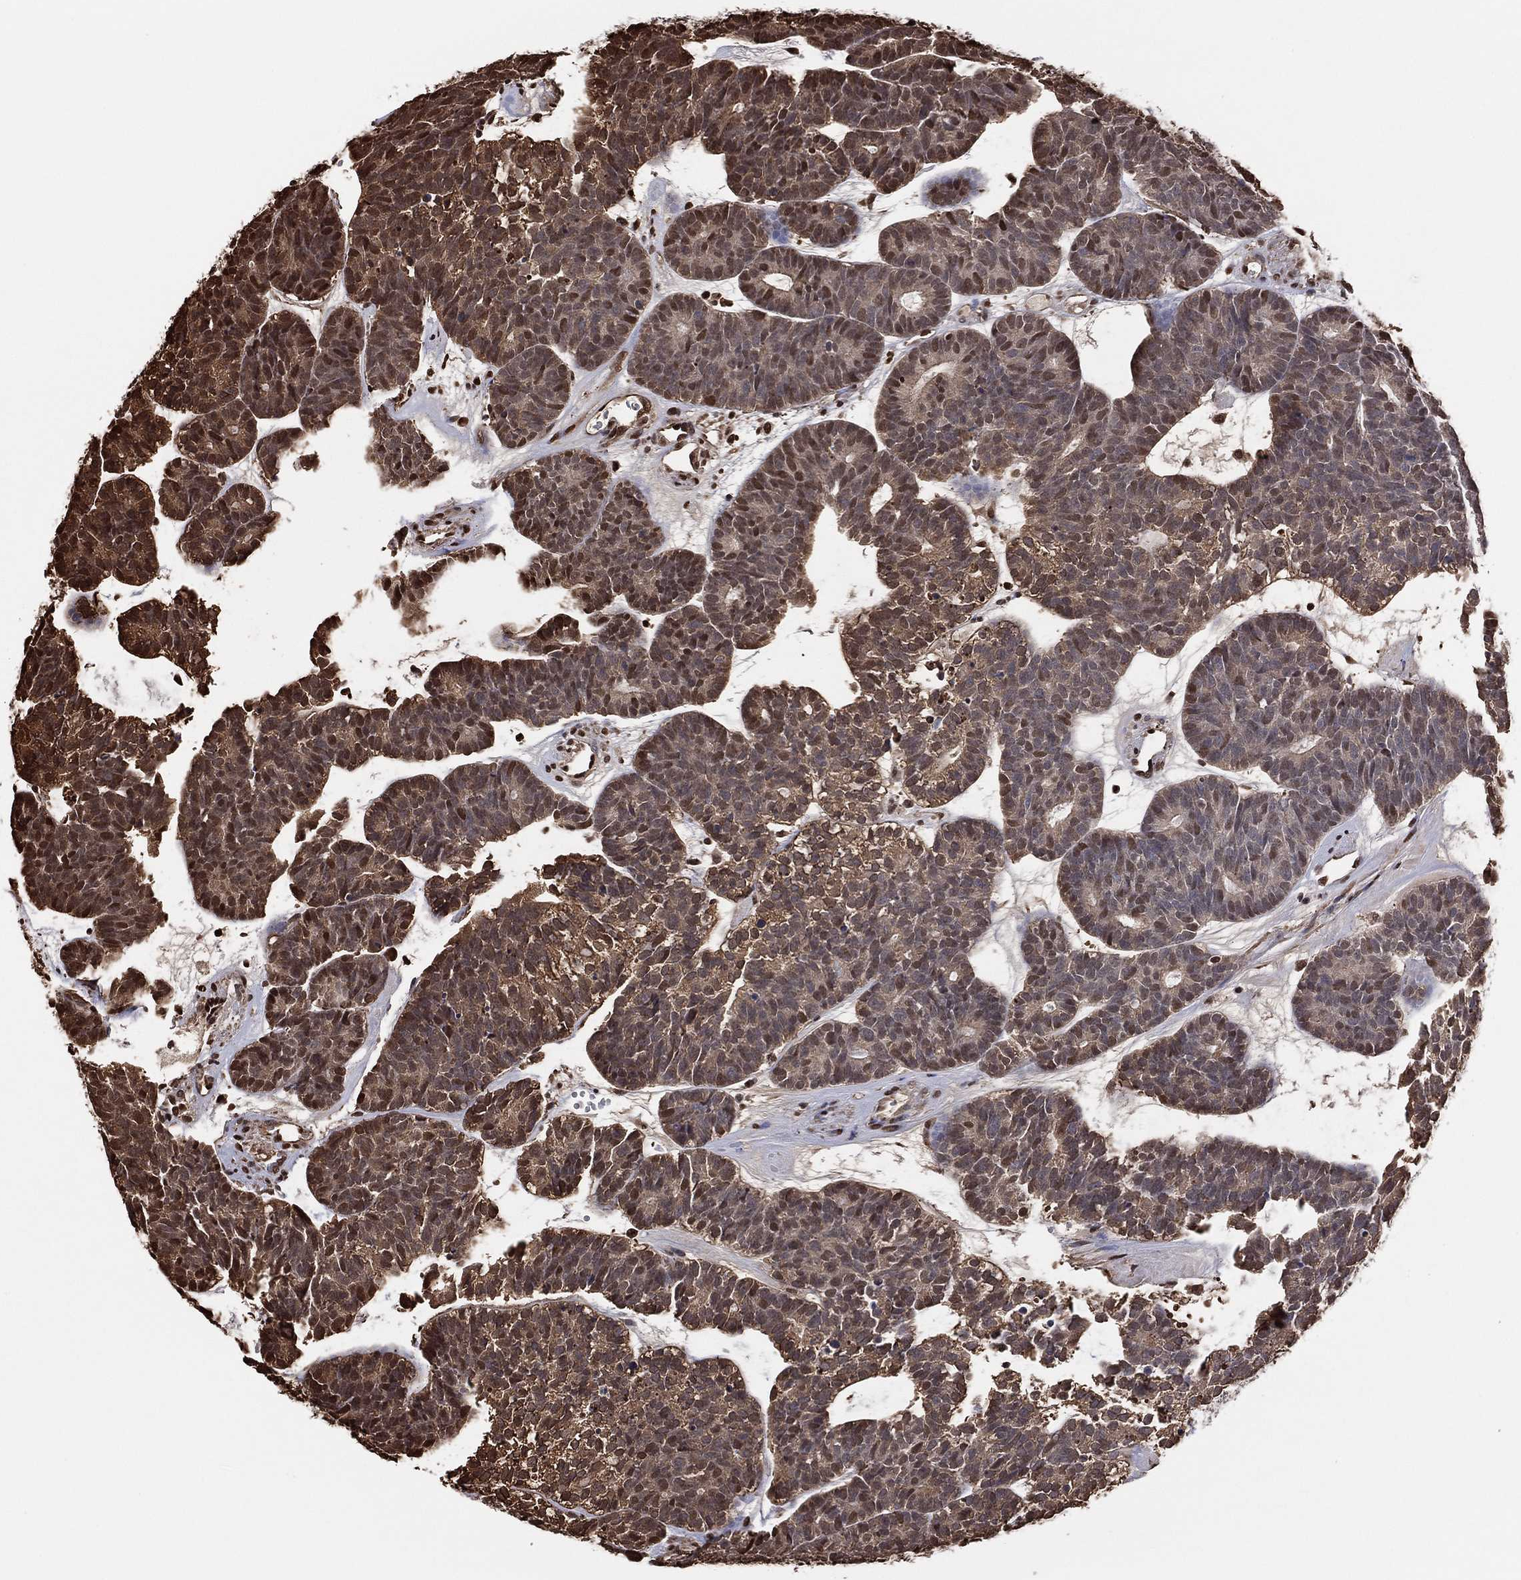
{"staining": {"intensity": "strong", "quantity": "25%-75%", "location": "cytoplasmic/membranous,nuclear"}, "tissue": "head and neck cancer", "cell_type": "Tumor cells", "image_type": "cancer", "snomed": [{"axis": "morphology", "description": "Adenocarcinoma, NOS"}, {"axis": "topography", "description": "Head-Neck"}], "caption": "Head and neck cancer (adenocarcinoma) stained with DAB IHC exhibits high levels of strong cytoplasmic/membranous and nuclear positivity in approximately 25%-75% of tumor cells. The staining was performed using DAB to visualize the protein expression in brown, while the nuclei were stained in blue with hematoxylin (Magnification: 20x).", "gene": "GAPDH", "patient": {"sex": "female", "age": 81}}